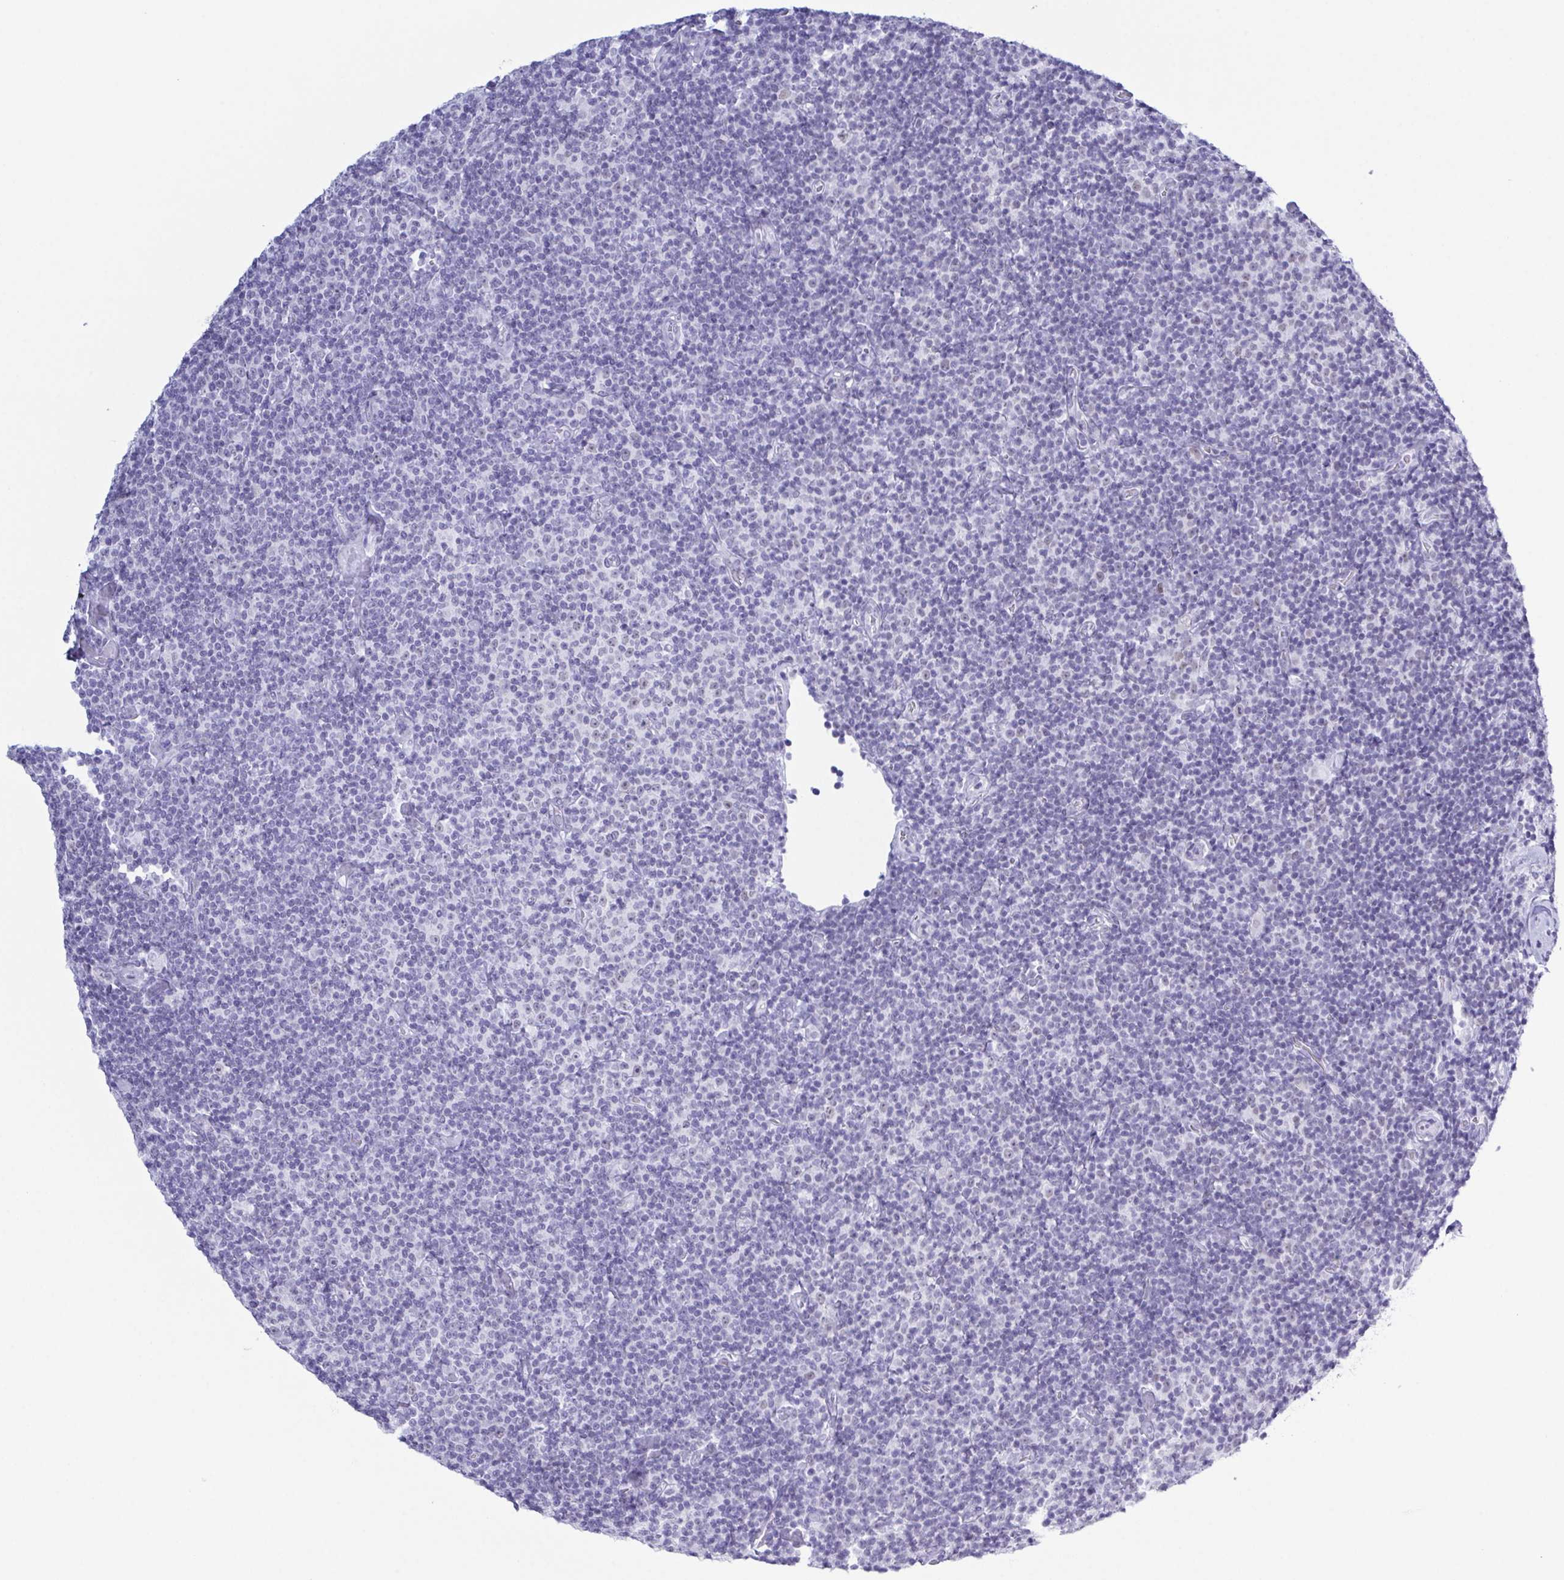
{"staining": {"intensity": "negative", "quantity": "none", "location": "none"}, "tissue": "lymphoma", "cell_type": "Tumor cells", "image_type": "cancer", "snomed": [{"axis": "morphology", "description": "Malignant lymphoma, non-Hodgkin's type, Low grade"}, {"axis": "topography", "description": "Lymph node"}], "caption": "The image shows no staining of tumor cells in low-grade malignant lymphoma, non-Hodgkin's type.", "gene": "SUGP2", "patient": {"sex": "male", "age": 81}}